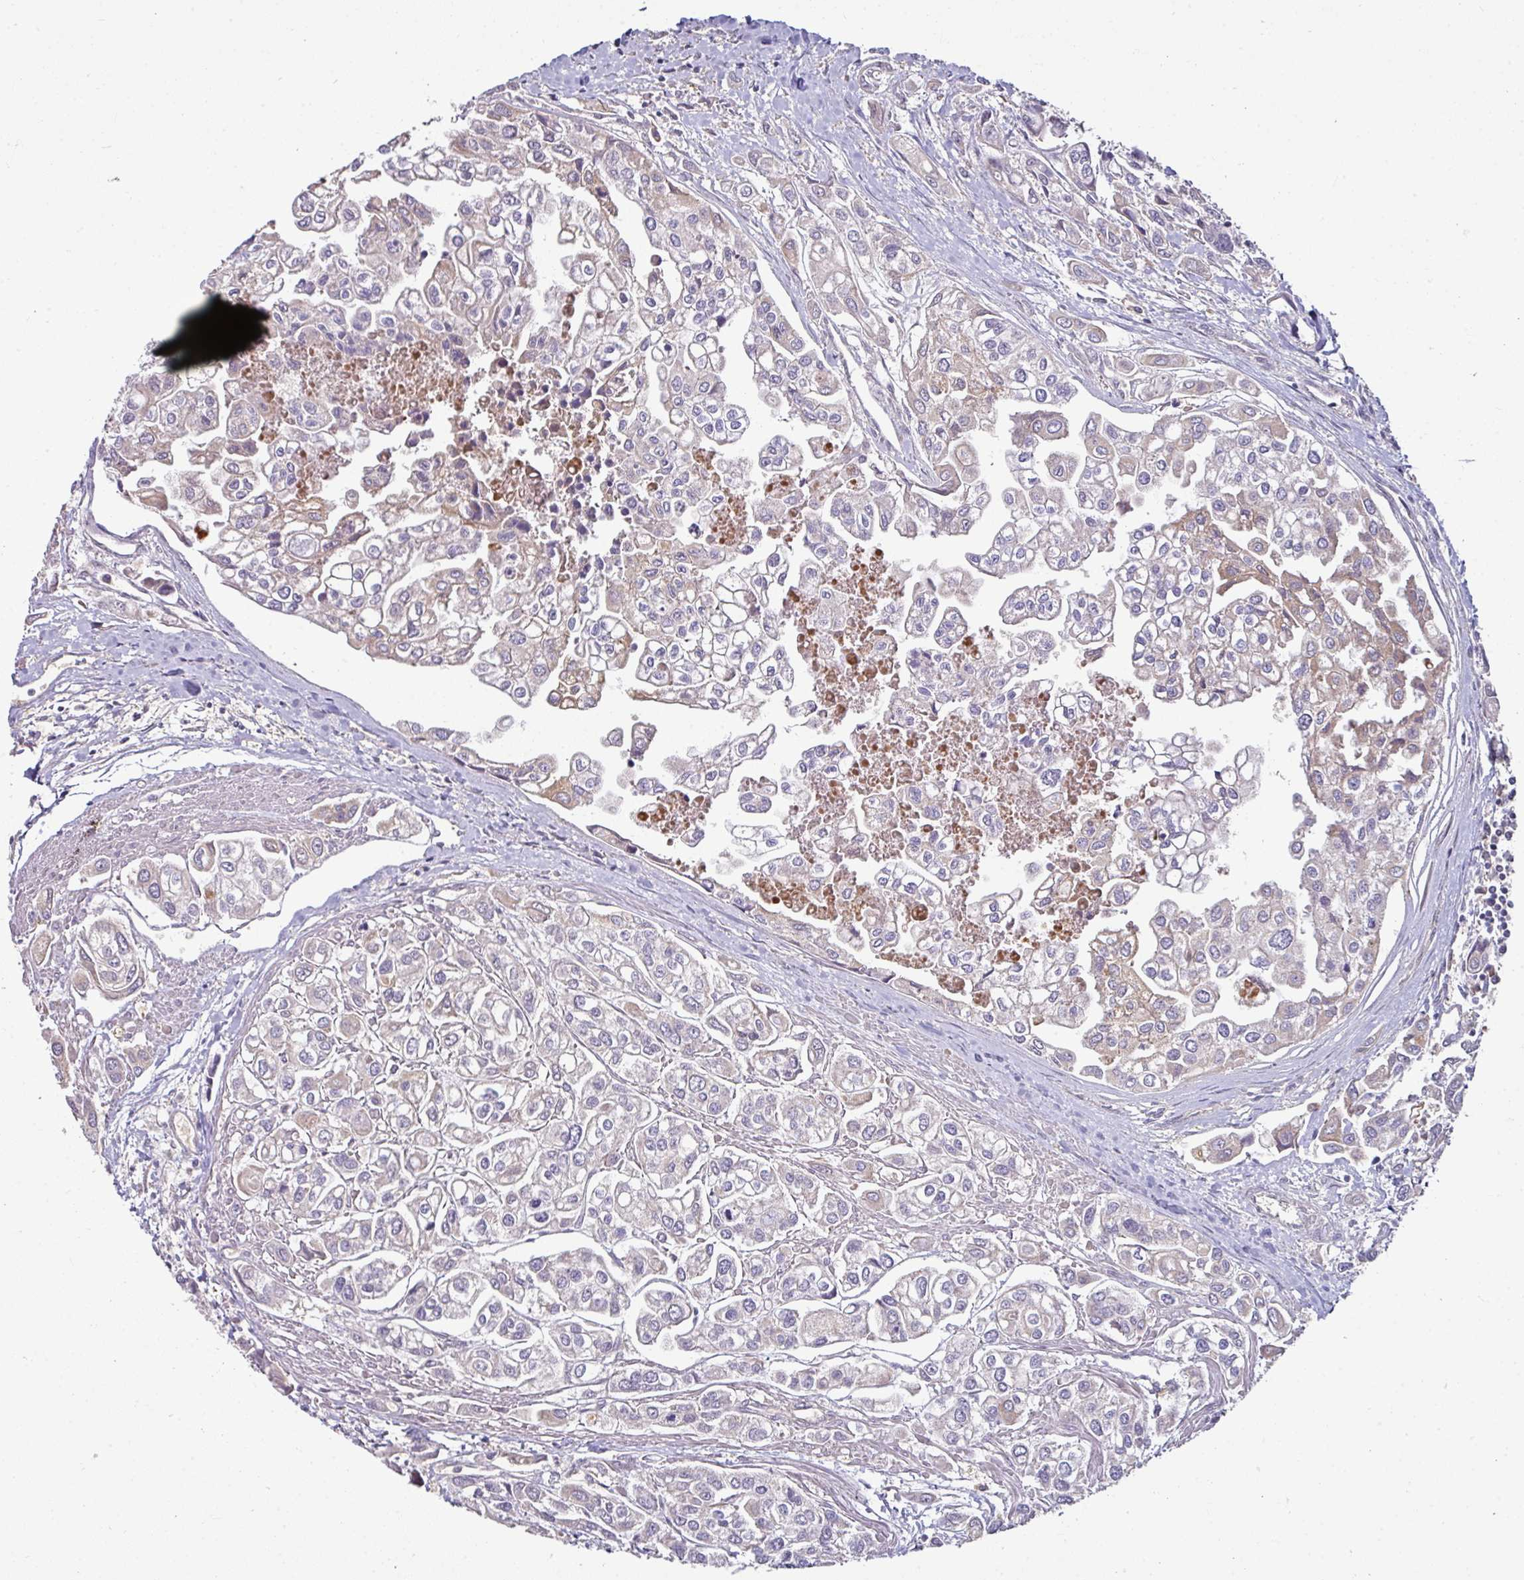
{"staining": {"intensity": "negative", "quantity": "none", "location": "none"}, "tissue": "urothelial cancer", "cell_type": "Tumor cells", "image_type": "cancer", "snomed": [{"axis": "morphology", "description": "Urothelial carcinoma, High grade"}, {"axis": "topography", "description": "Urinary bladder"}], "caption": "High magnification brightfield microscopy of urothelial cancer stained with DAB (3,3'-diaminobenzidine) (brown) and counterstained with hematoxylin (blue): tumor cells show no significant positivity.", "gene": "SLAMF6", "patient": {"sex": "male", "age": 67}}